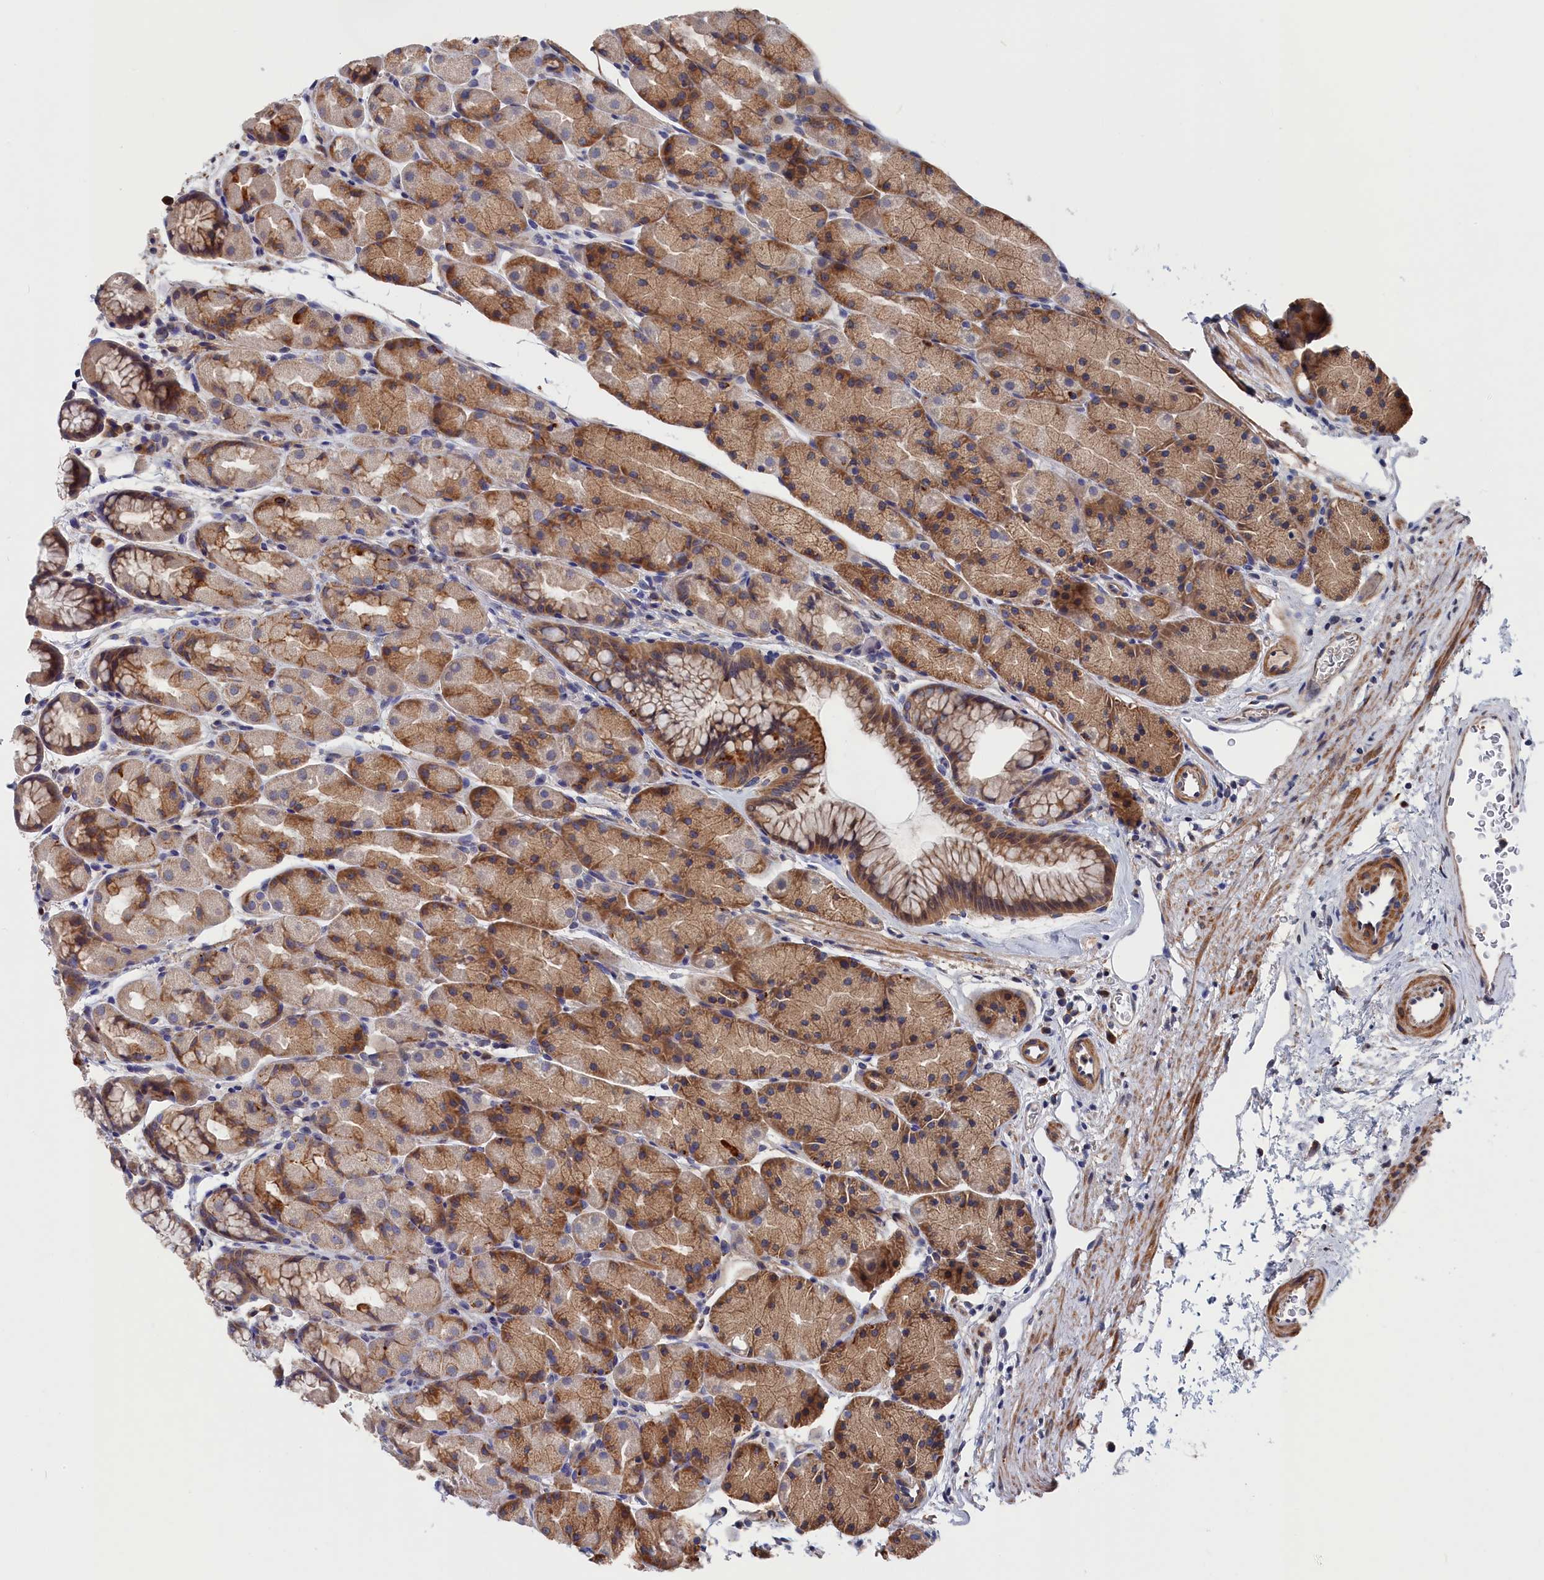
{"staining": {"intensity": "moderate", "quantity": ">75%", "location": "cytoplasmic/membranous"}, "tissue": "stomach", "cell_type": "Glandular cells", "image_type": "normal", "snomed": [{"axis": "morphology", "description": "Normal tissue, NOS"}, {"axis": "topography", "description": "Stomach, upper"}, {"axis": "topography", "description": "Stomach"}], "caption": "Glandular cells exhibit moderate cytoplasmic/membranous staining in about >75% of cells in benign stomach. (DAB IHC with brightfield microscopy, high magnification).", "gene": "CYB5D2", "patient": {"sex": "male", "age": 47}}